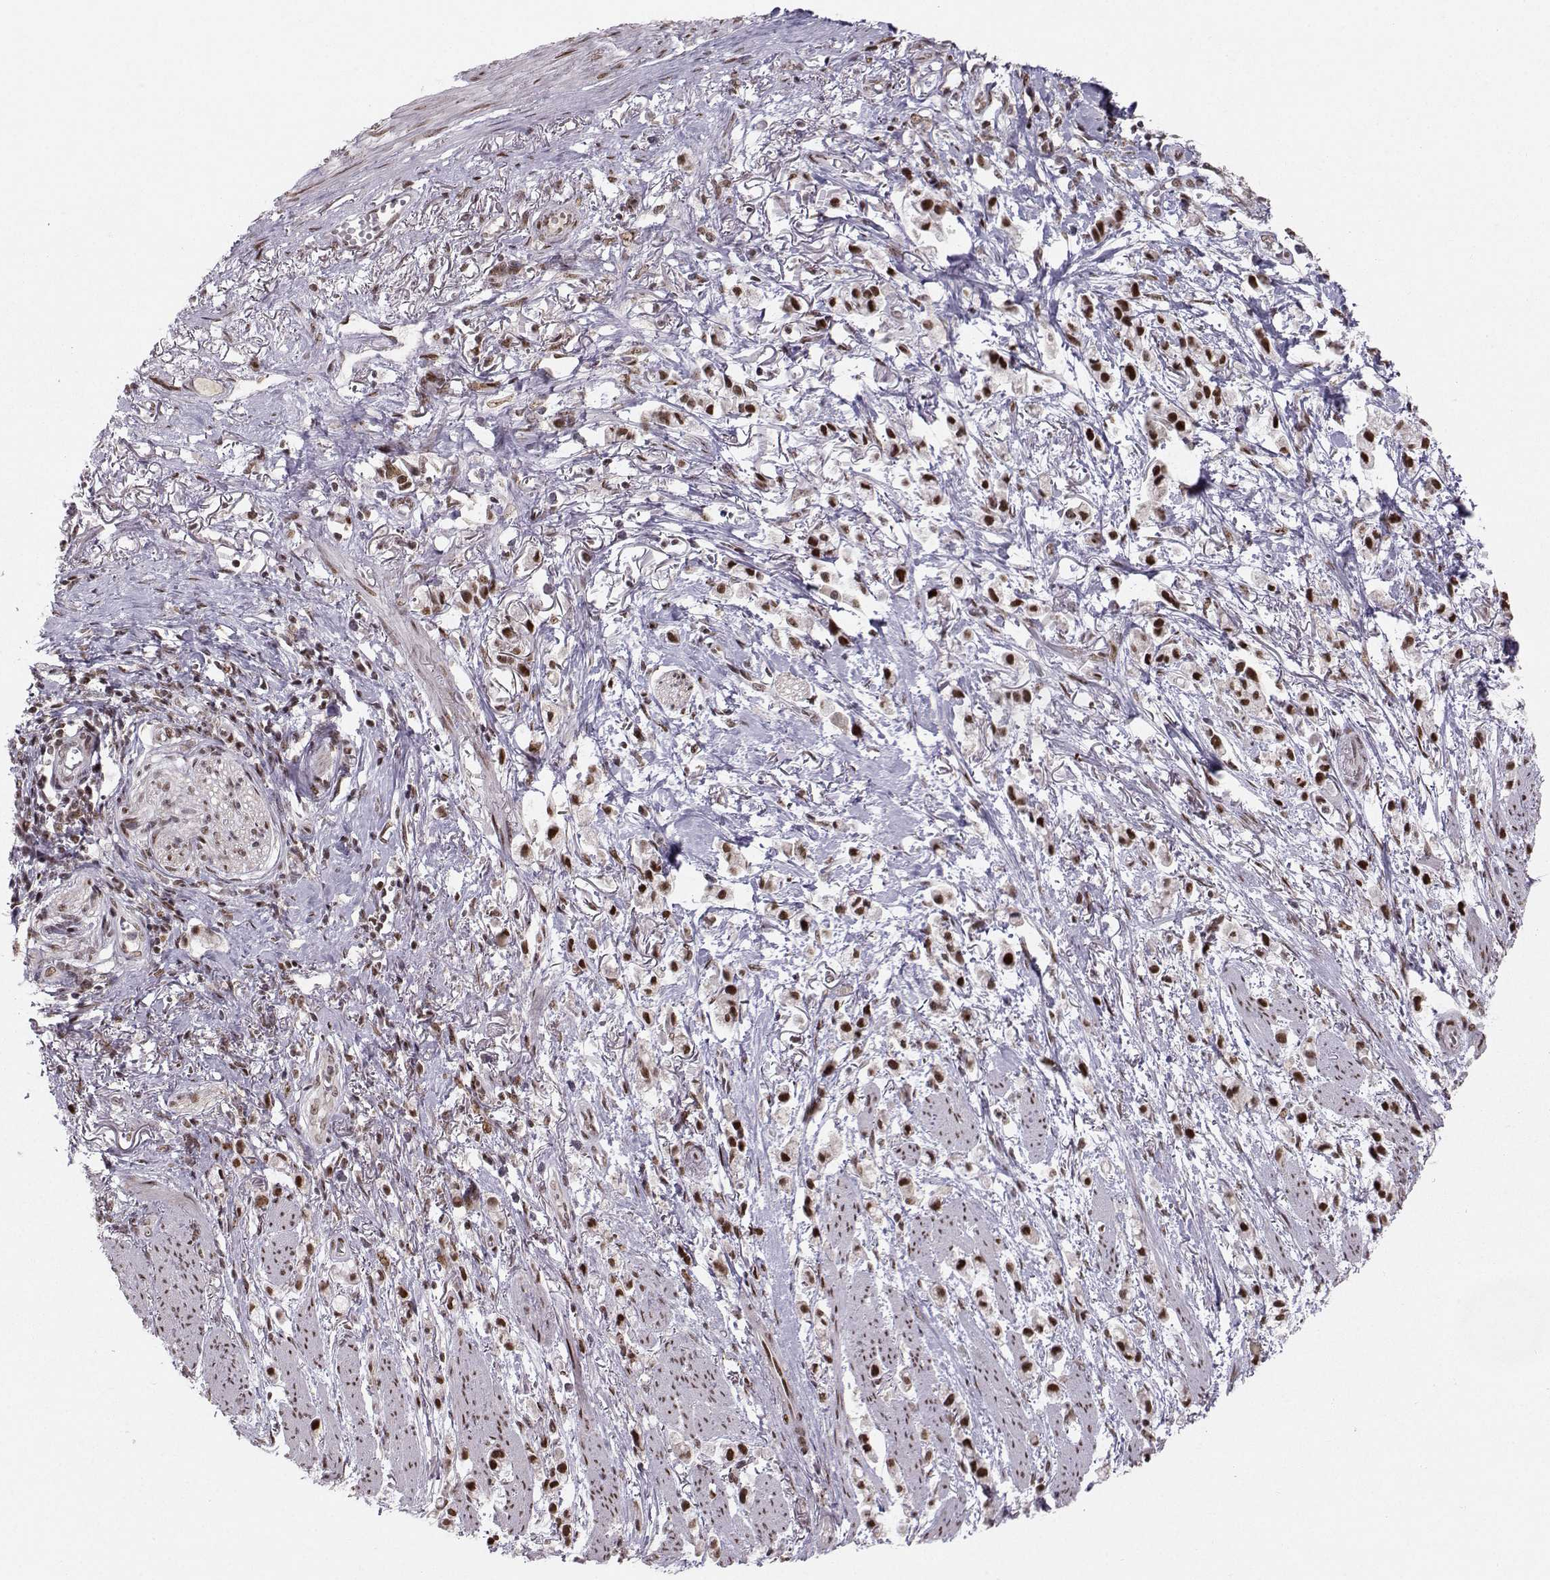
{"staining": {"intensity": "strong", "quantity": ">75%", "location": "nuclear"}, "tissue": "stomach cancer", "cell_type": "Tumor cells", "image_type": "cancer", "snomed": [{"axis": "morphology", "description": "Adenocarcinoma, NOS"}, {"axis": "topography", "description": "Stomach"}], "caption": "Stomach cancer (adenocarcinoma) stained with DAB IHC exhibits high levels of strong nuclear staining in approximately >75% of tumor cells.", "gene": "SNAPC2", "patient": {"sex": "female", "age": 81}}